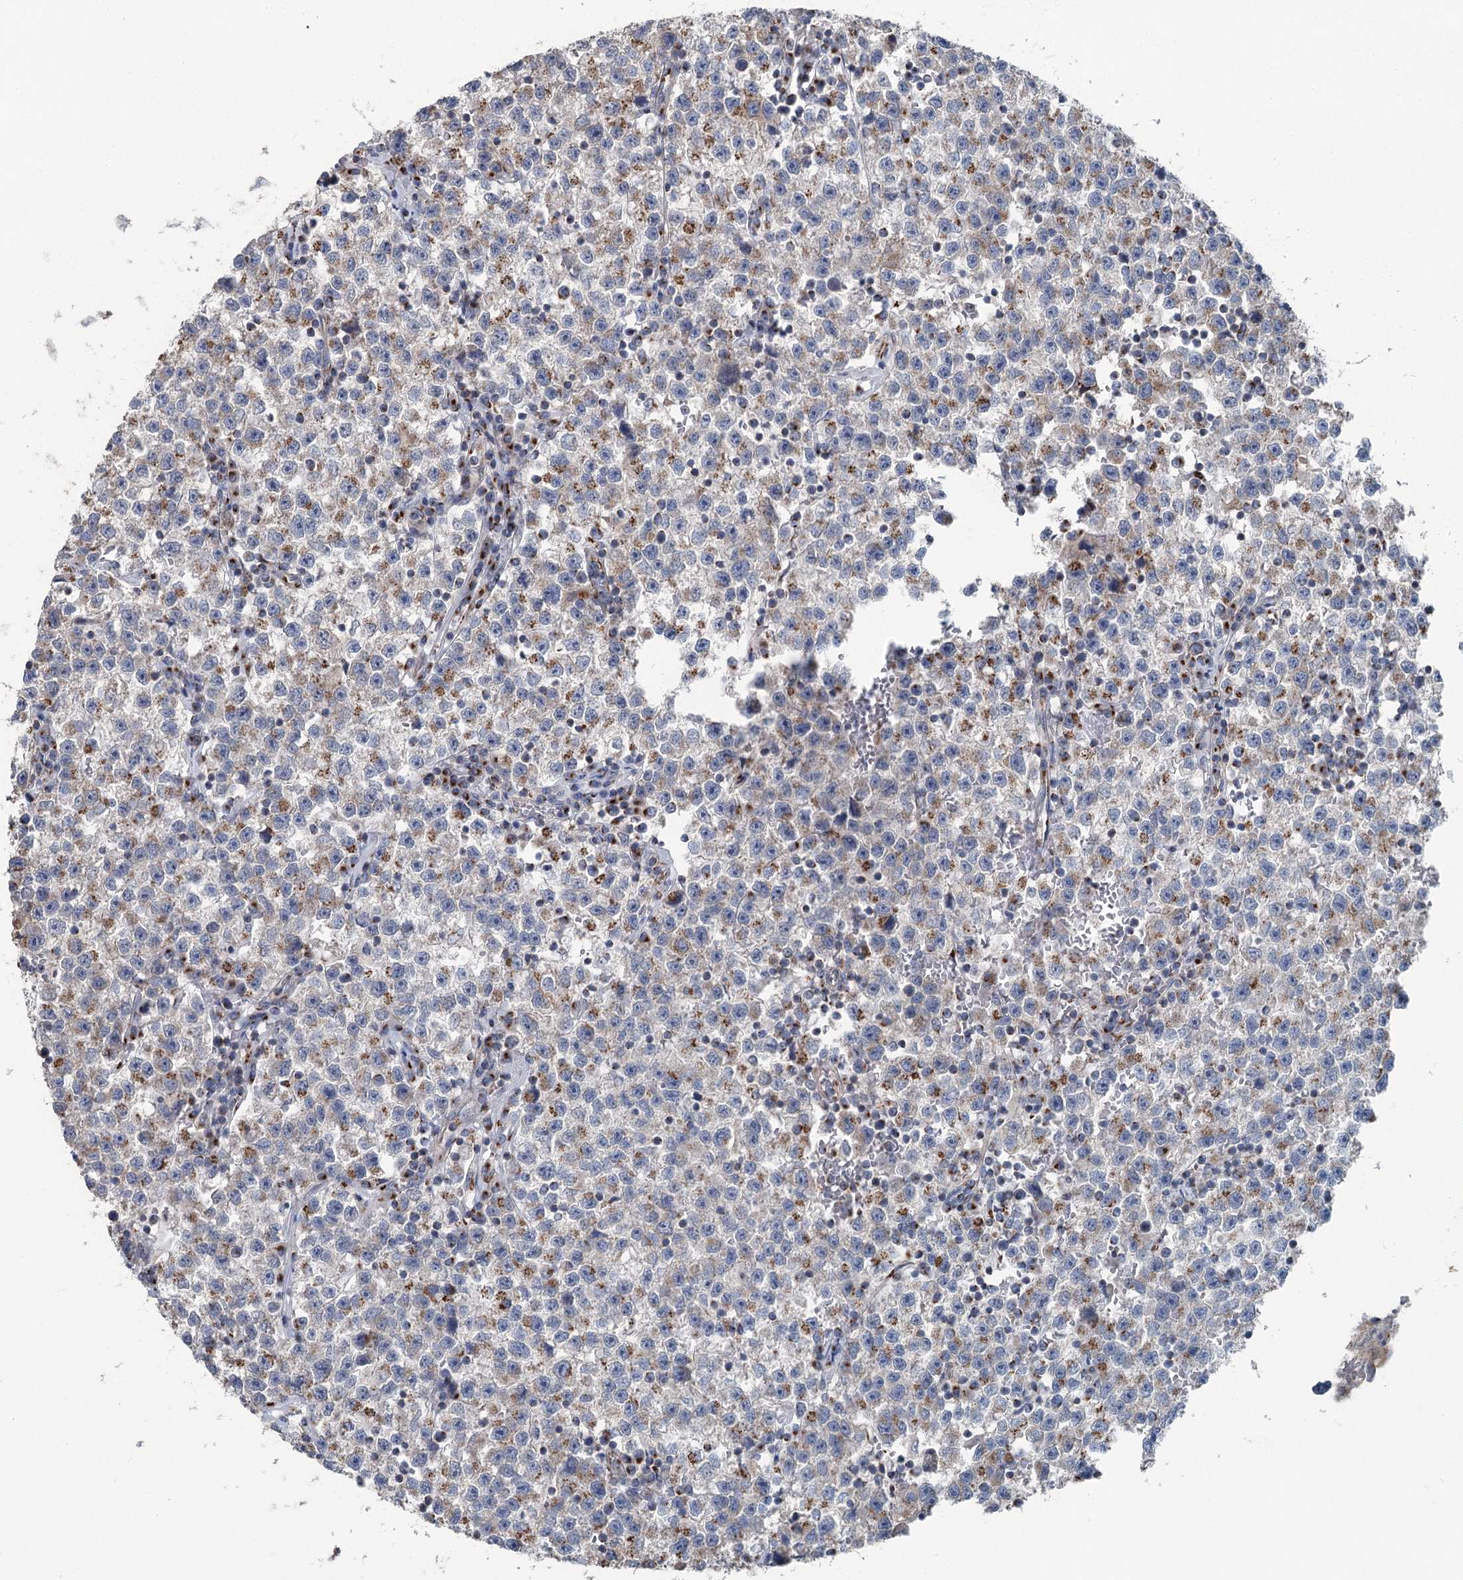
{"staining": {"intensity": "moderate", "quantity": "25%-75%", "location": "cytoplasmic/membranous"}, "tissue": "testis cancer", "cell_type": "Tumor cells", "image_type": "cancer", "snomed": [{"axis": "morphology", "description": "Seminoma, NOS"}, {"axis": "topography", "description": "Testis"}], "caption": "High-power microscopy captured an IHC histopathology image of testis cancer, revealing moderate cytoplasmic/membranous positivity in approximately 25%-75% of tumor cells.", "gene": "ITIH5", "patient": {"sex": "male", "age": 22}}